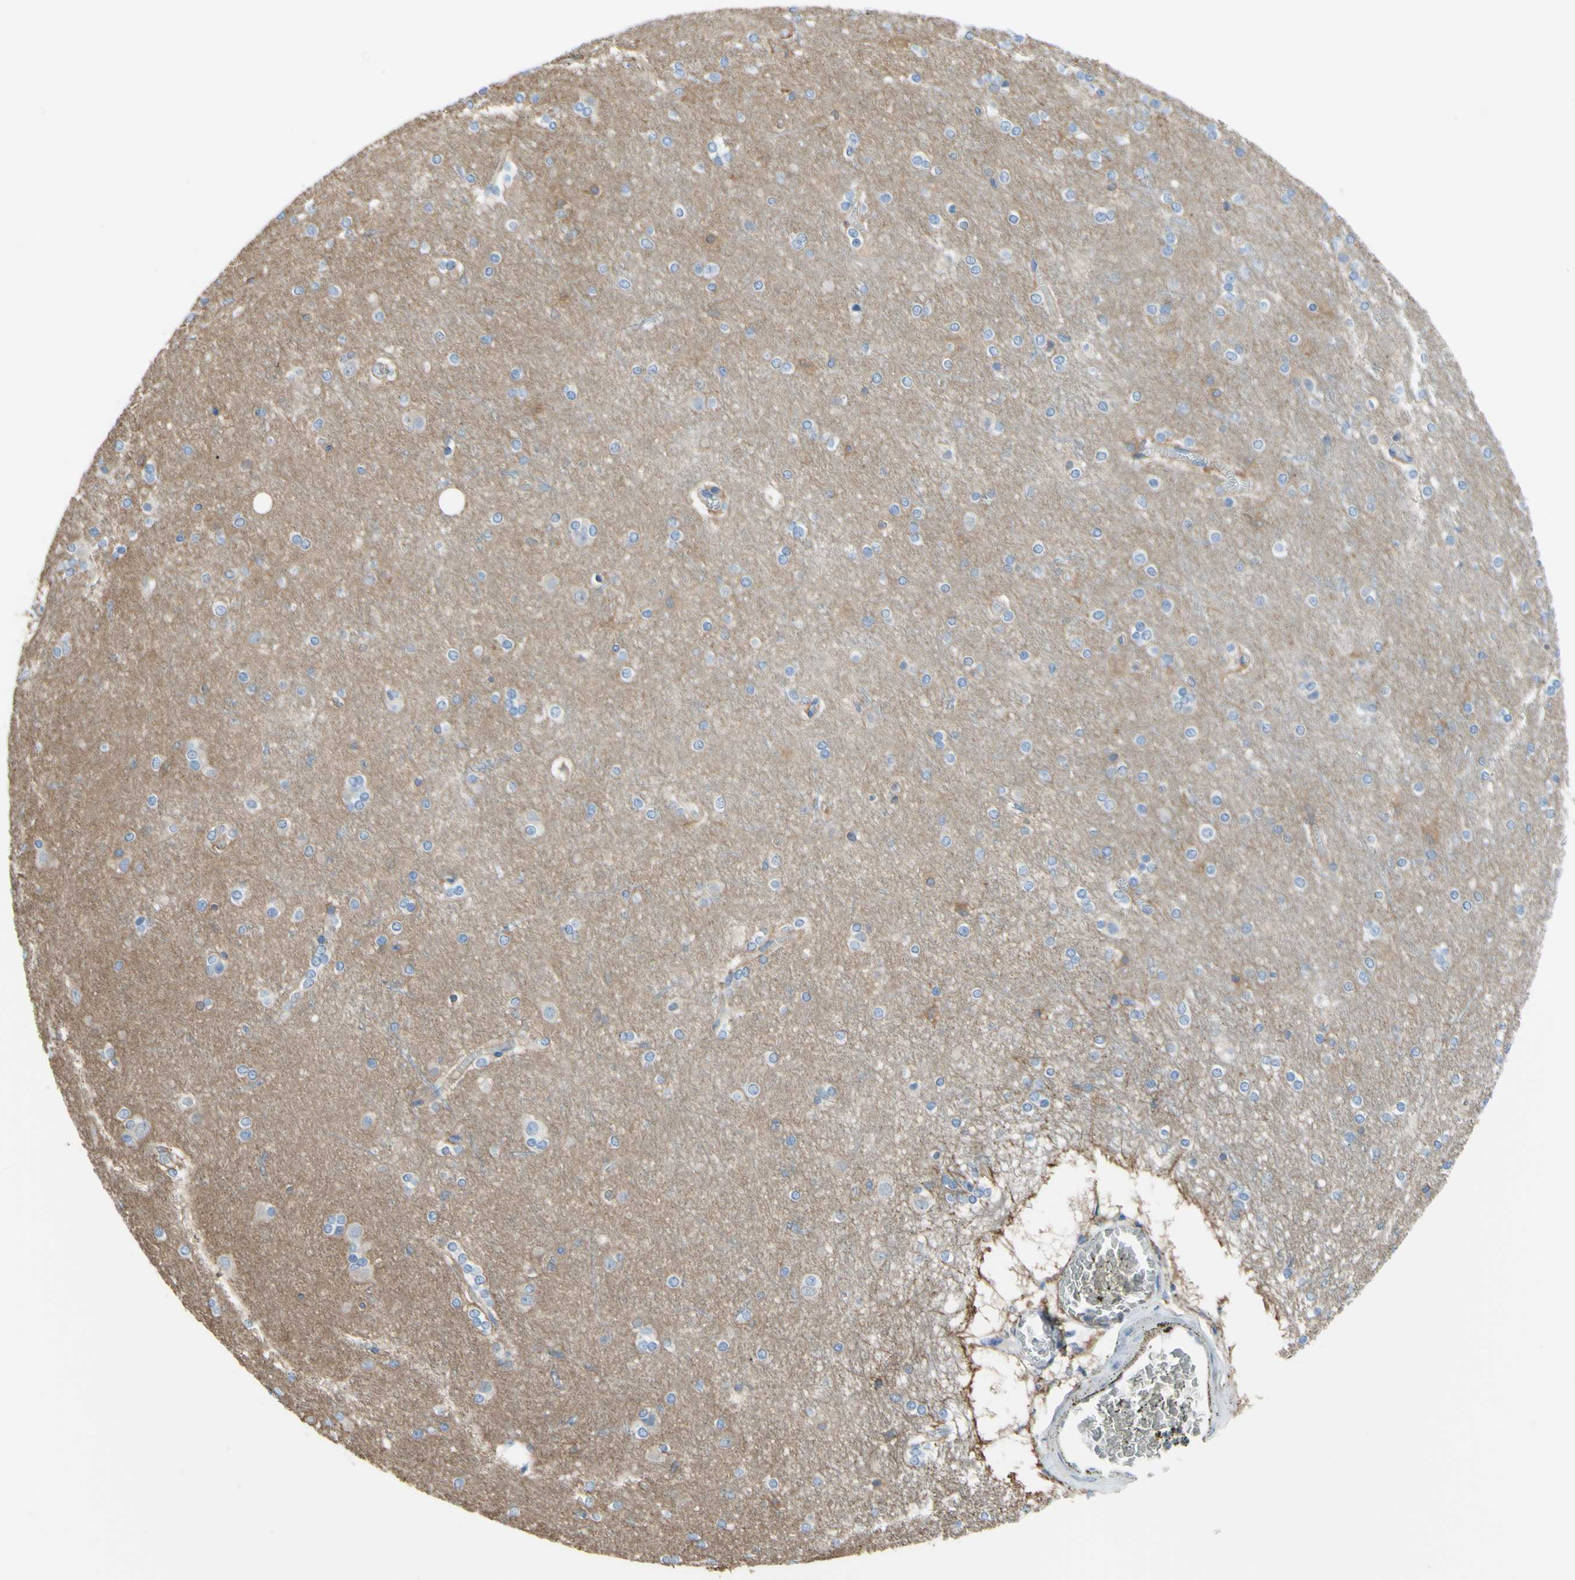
{"staining": {"intensity": "negative", "quantity": "none", "location": "none"}, "tissue": "cerebral cortex", "cell_type": "Endothelial cells", "image_type": "normal", "snomed": [{"axis": "morphology", "description": "Normal tissue, NOS"}, {"axis": "topography", "description": "Cerebral cortex"}], "caption": "Immunohistochemistry micrograph of normal cerebral cortex: human cerebral cortex stained with DAB reveals no significant protein positivity in endothelial cells. (Brightfield microscopy of DAB (3,3'-diaminobenzidine) immunohistochemistry (IHC) at high magnification).", "gene": "ADD1", "patient": {"sex": "female", "age": 54}}